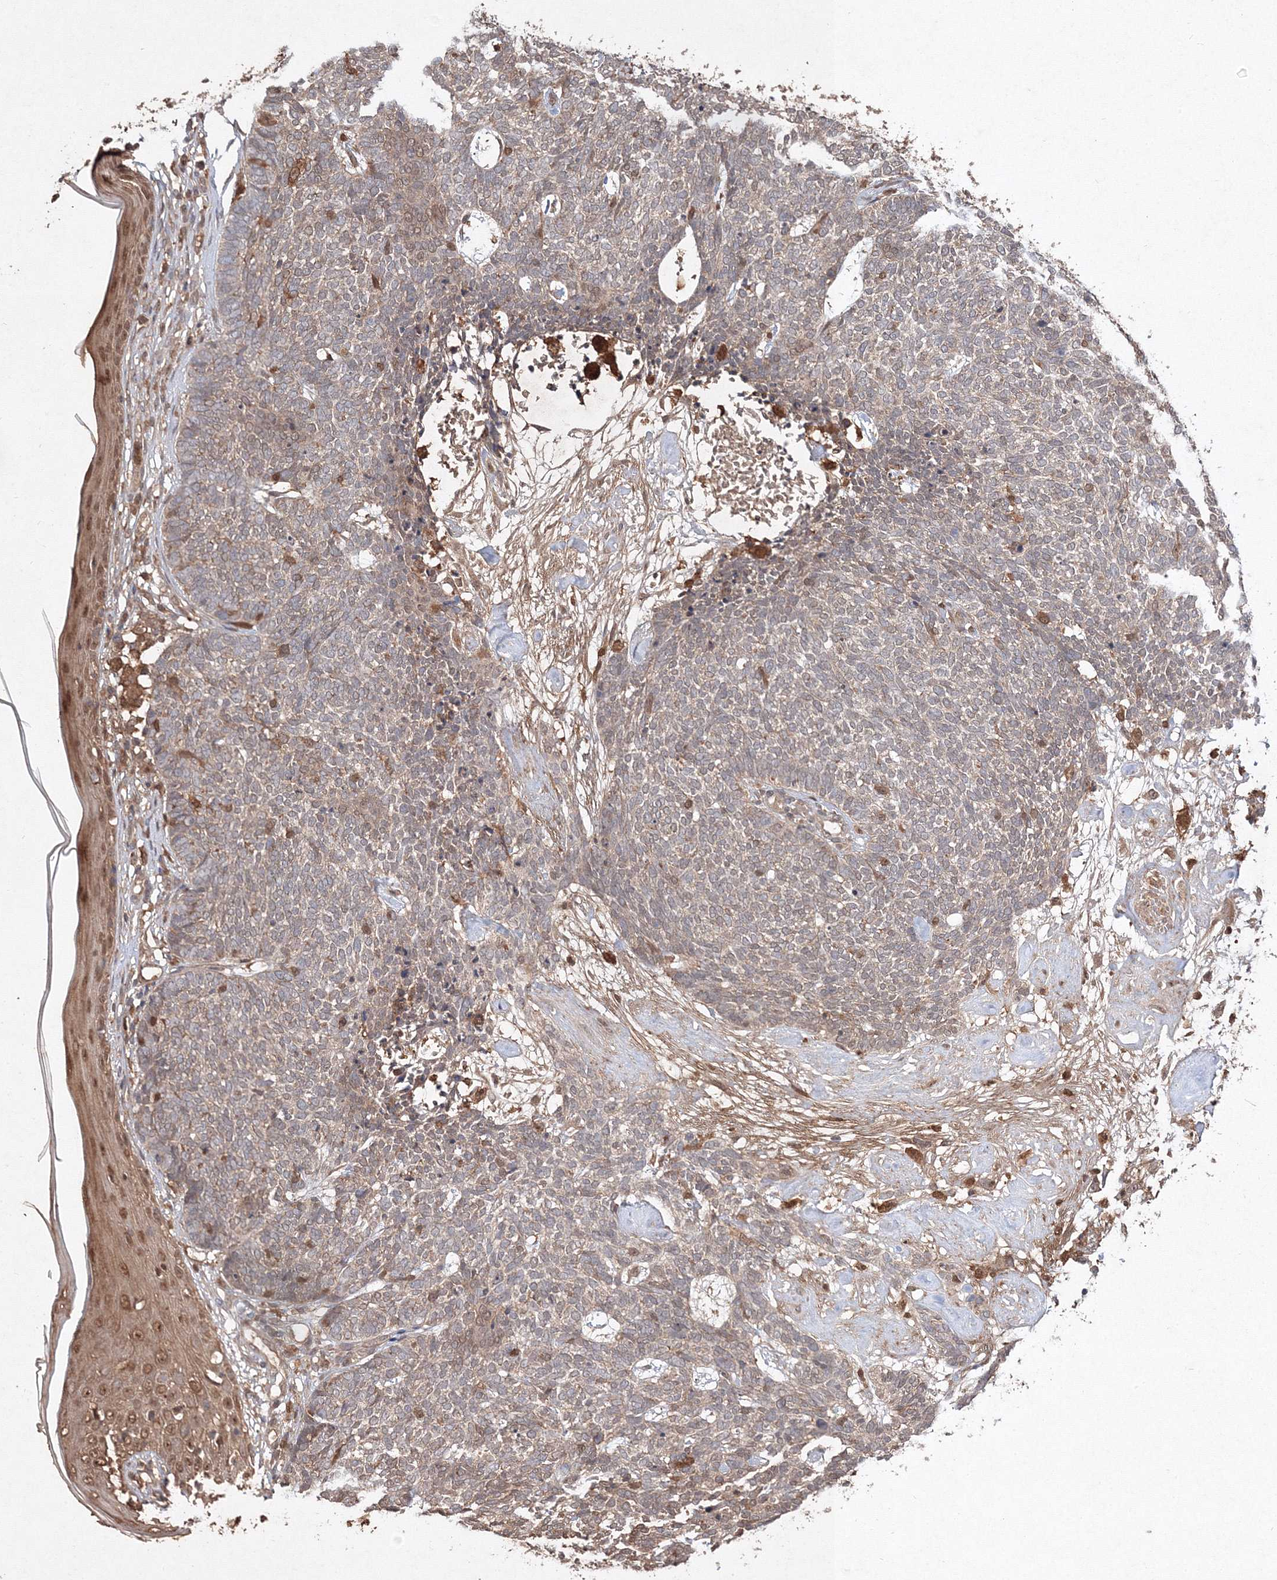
{"staining": {"intensity": "weak", "quantity": "<25%", "location": "cytoplasmic/membranous"}, "tissue": "skin cancer", "cell_type": "Tumor cells", "image_type": "cancer", "snomed": [{"axis": "morphology", "description": "Basal cell carcinoma"}, {"axis": "topography", "description": "Skin"}], "caption": "Immunohistochemical staining of human skin cancer shows no significant expression in tumor cells. Brightfield microscopy of IHC stained with DAB (3,3'-diaminobenzidine) (brown) and hematoxylin (blue), captured at high magnification.", "gene": "S100A11", "patient": {"sex": "female", "age": 84}}